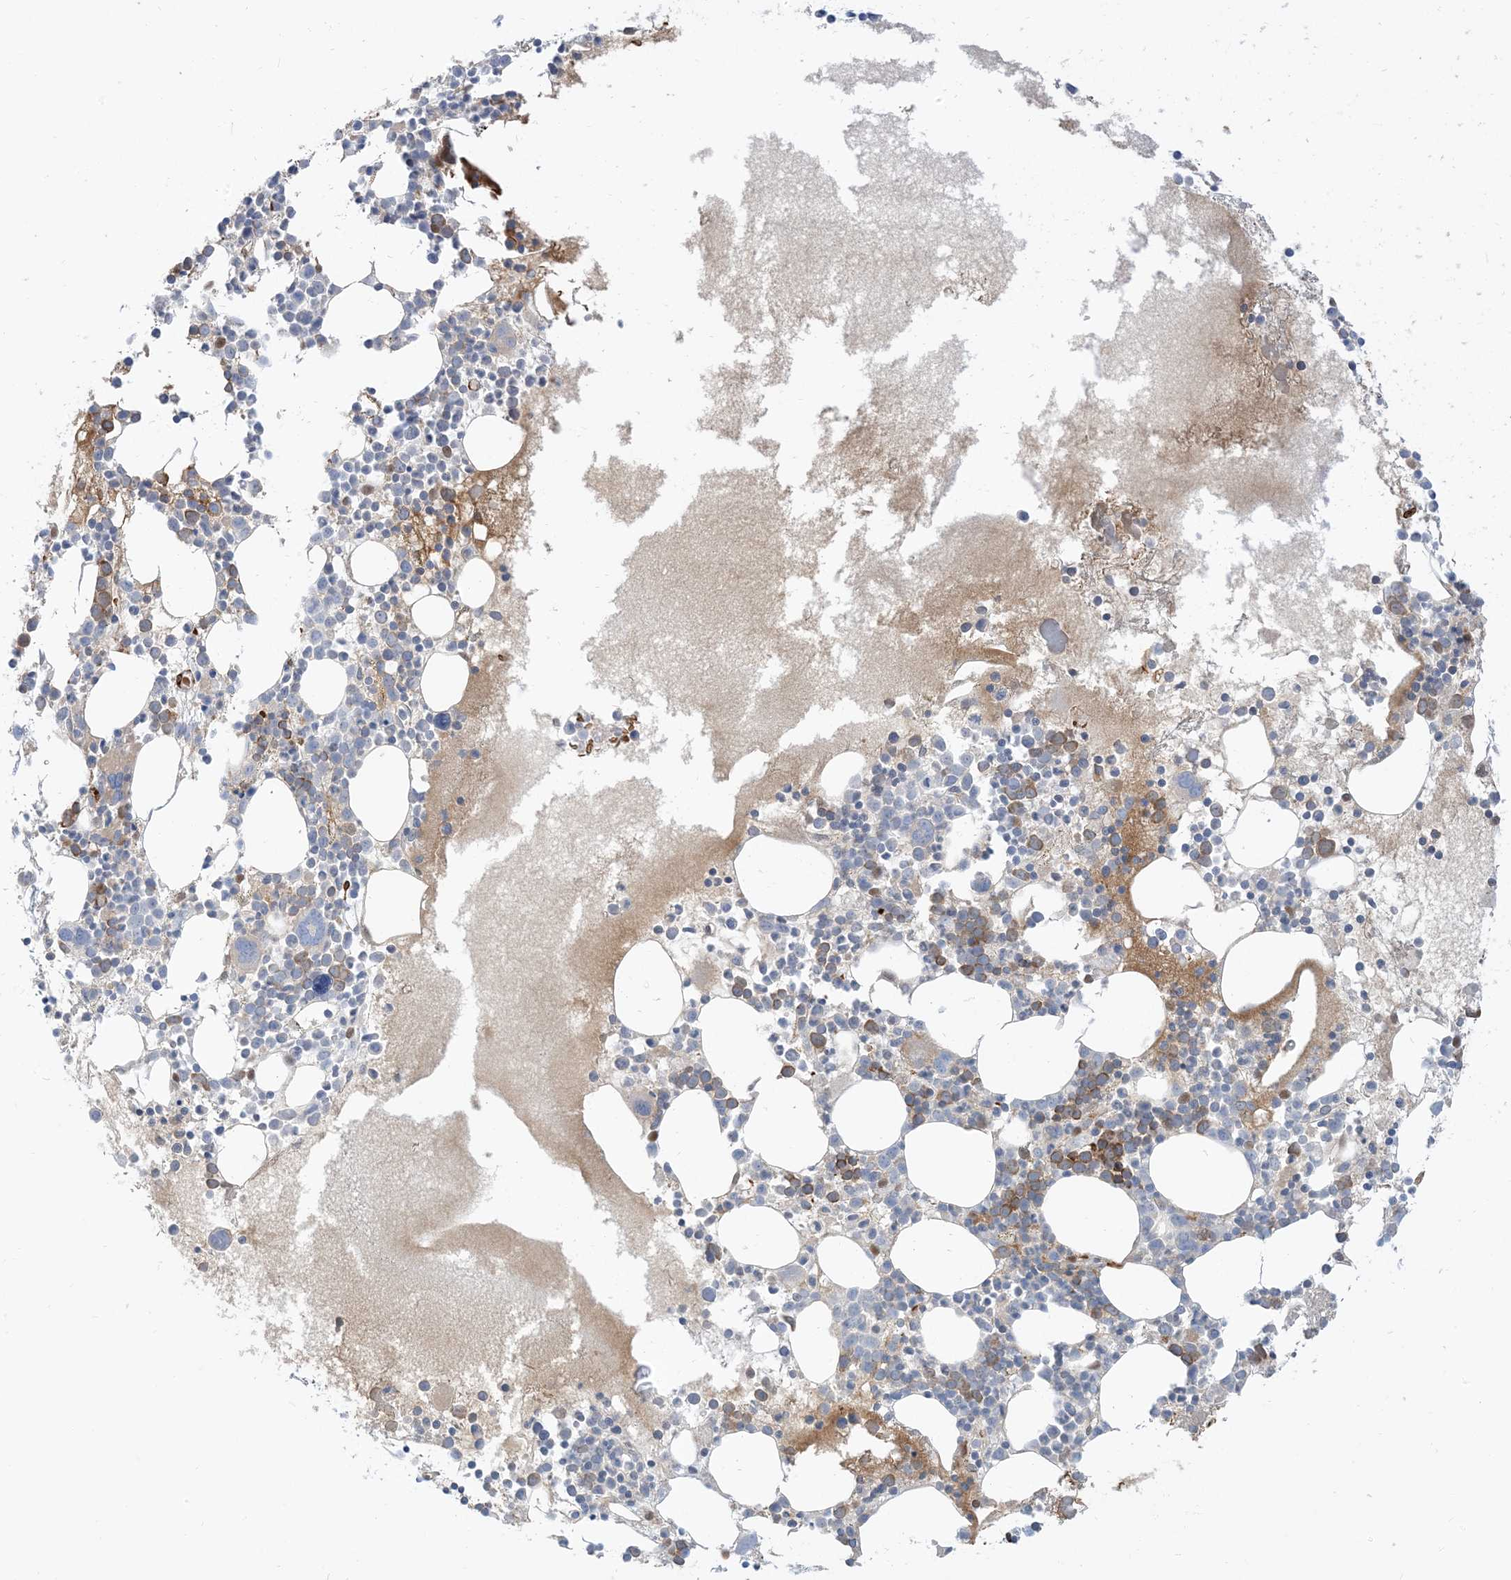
{"staining": {"intensity": "moderate", "quantity": "25%-75%", "location": "cytoplasmic/membranous"}, "tissue": "bone marrow", "cell_type": "Hematopoietic cells", "image_type": "normal", "snomed": [{"axis": "morphology", "description": "Normal tissue, NOS"}, {"axis": "topography", "description": "Bone marrow"}], "caption": "The histopathology image exhibits immunohistochemical staining of unremarkable bone marrow. There is moderate cytoplasmic/membranous staining is identified in about 25%-75% of hematopoietic cells.", "gene": "RIN1", "patient": {"sex": "female", "age": 62}}